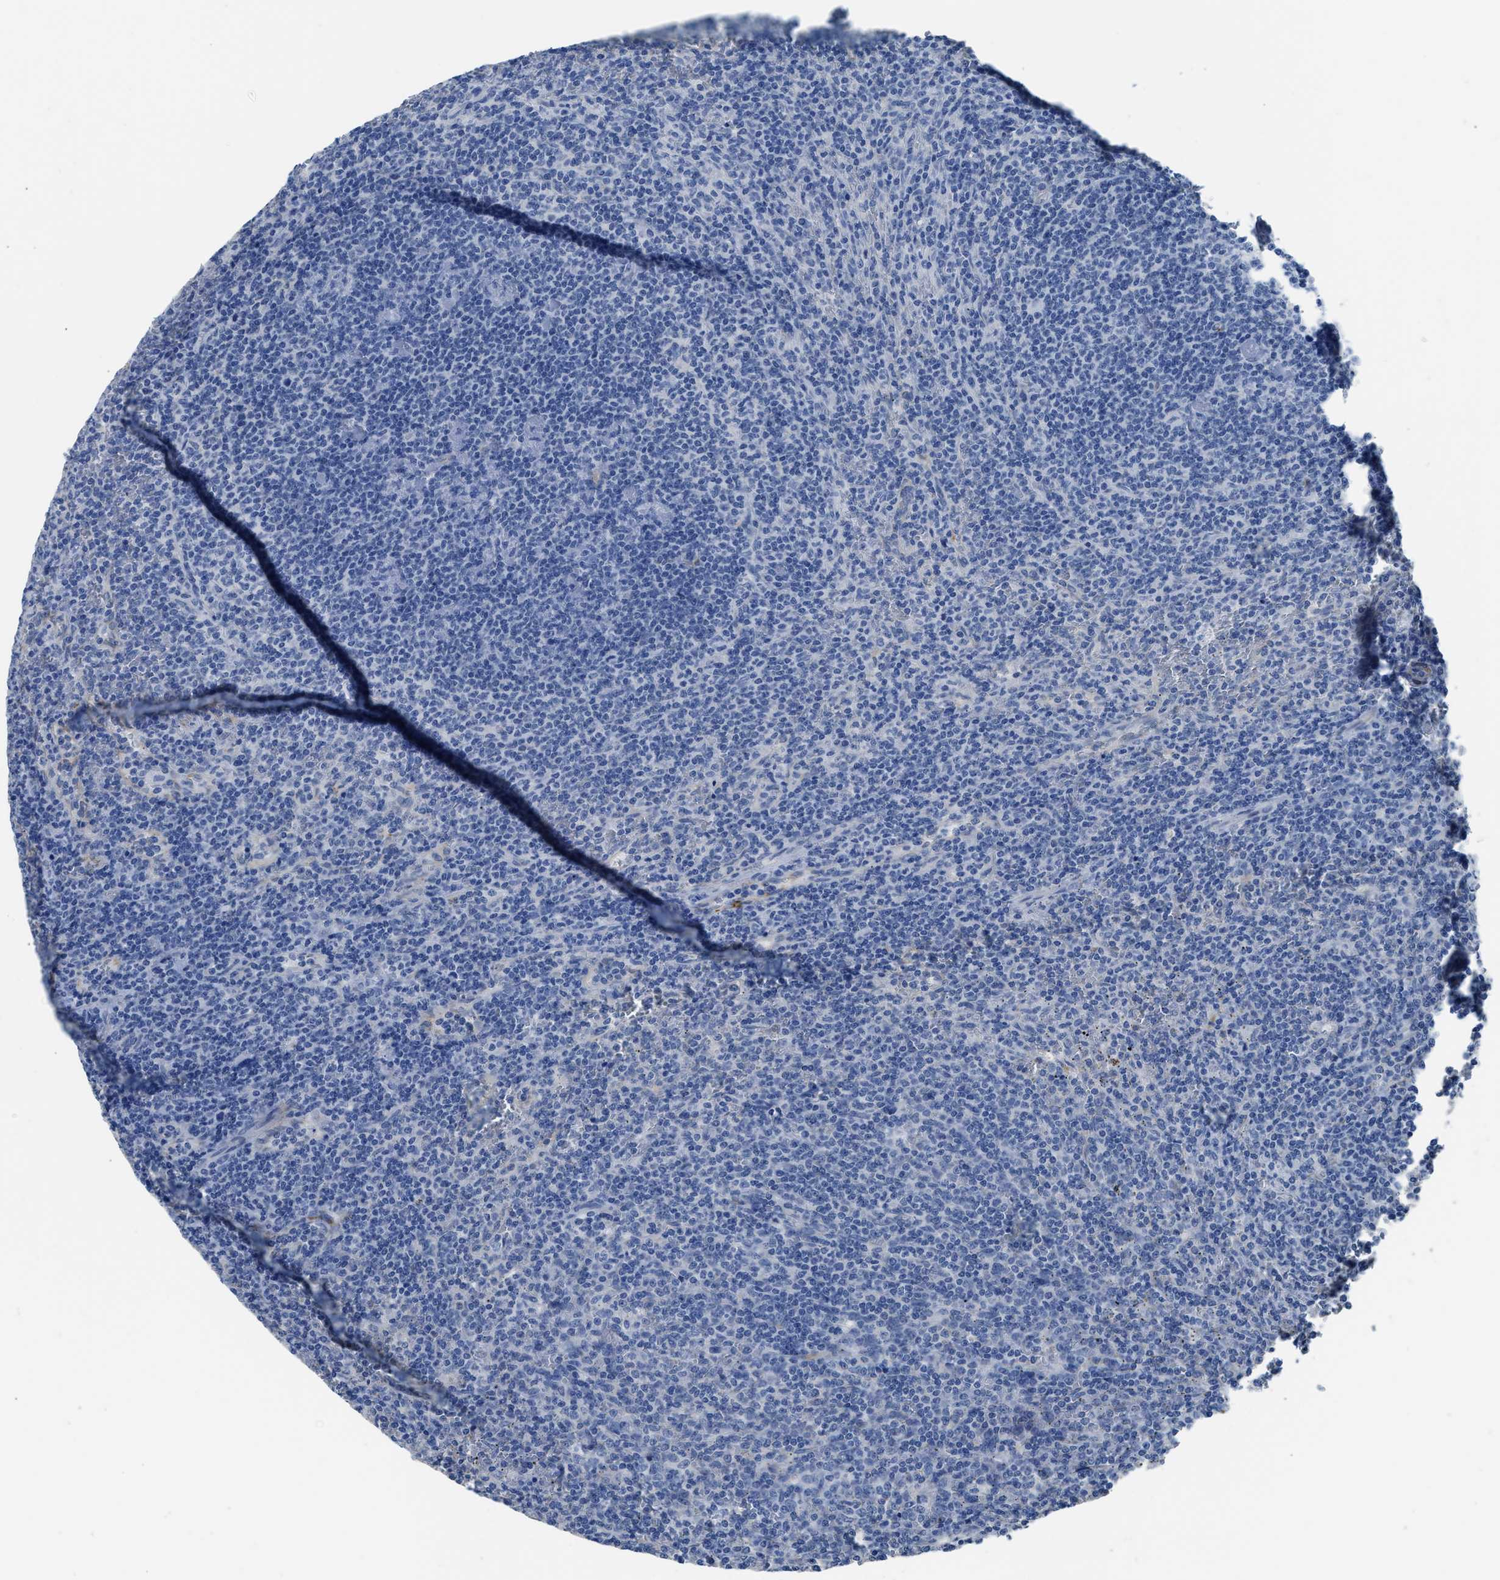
{"staining": {"intensity": "negative", "quantity": "none", "location": "none"}, "tissue": "lymphoma", "cell_type": "Tumor cells", "image_type": "cancer", "snomed": [{"axis": "morphology", "description": "Malignant lymphoma, non-Hodgkin's type, Low grade"}, {"axis": "topography", "description": "Spleen"}], "caption": "This is a histopathology image of immunohistochemistry (IHC) staining of lymphoma, which shows no expression in tumor cells. (Brightfield microscopy of DAB (3,3'-diaminobenzidine) immunohistochemistry (IHC) at high magnification).", "gene": "ZSWIM5", "patient": {"sex": "female", "age": 50}}